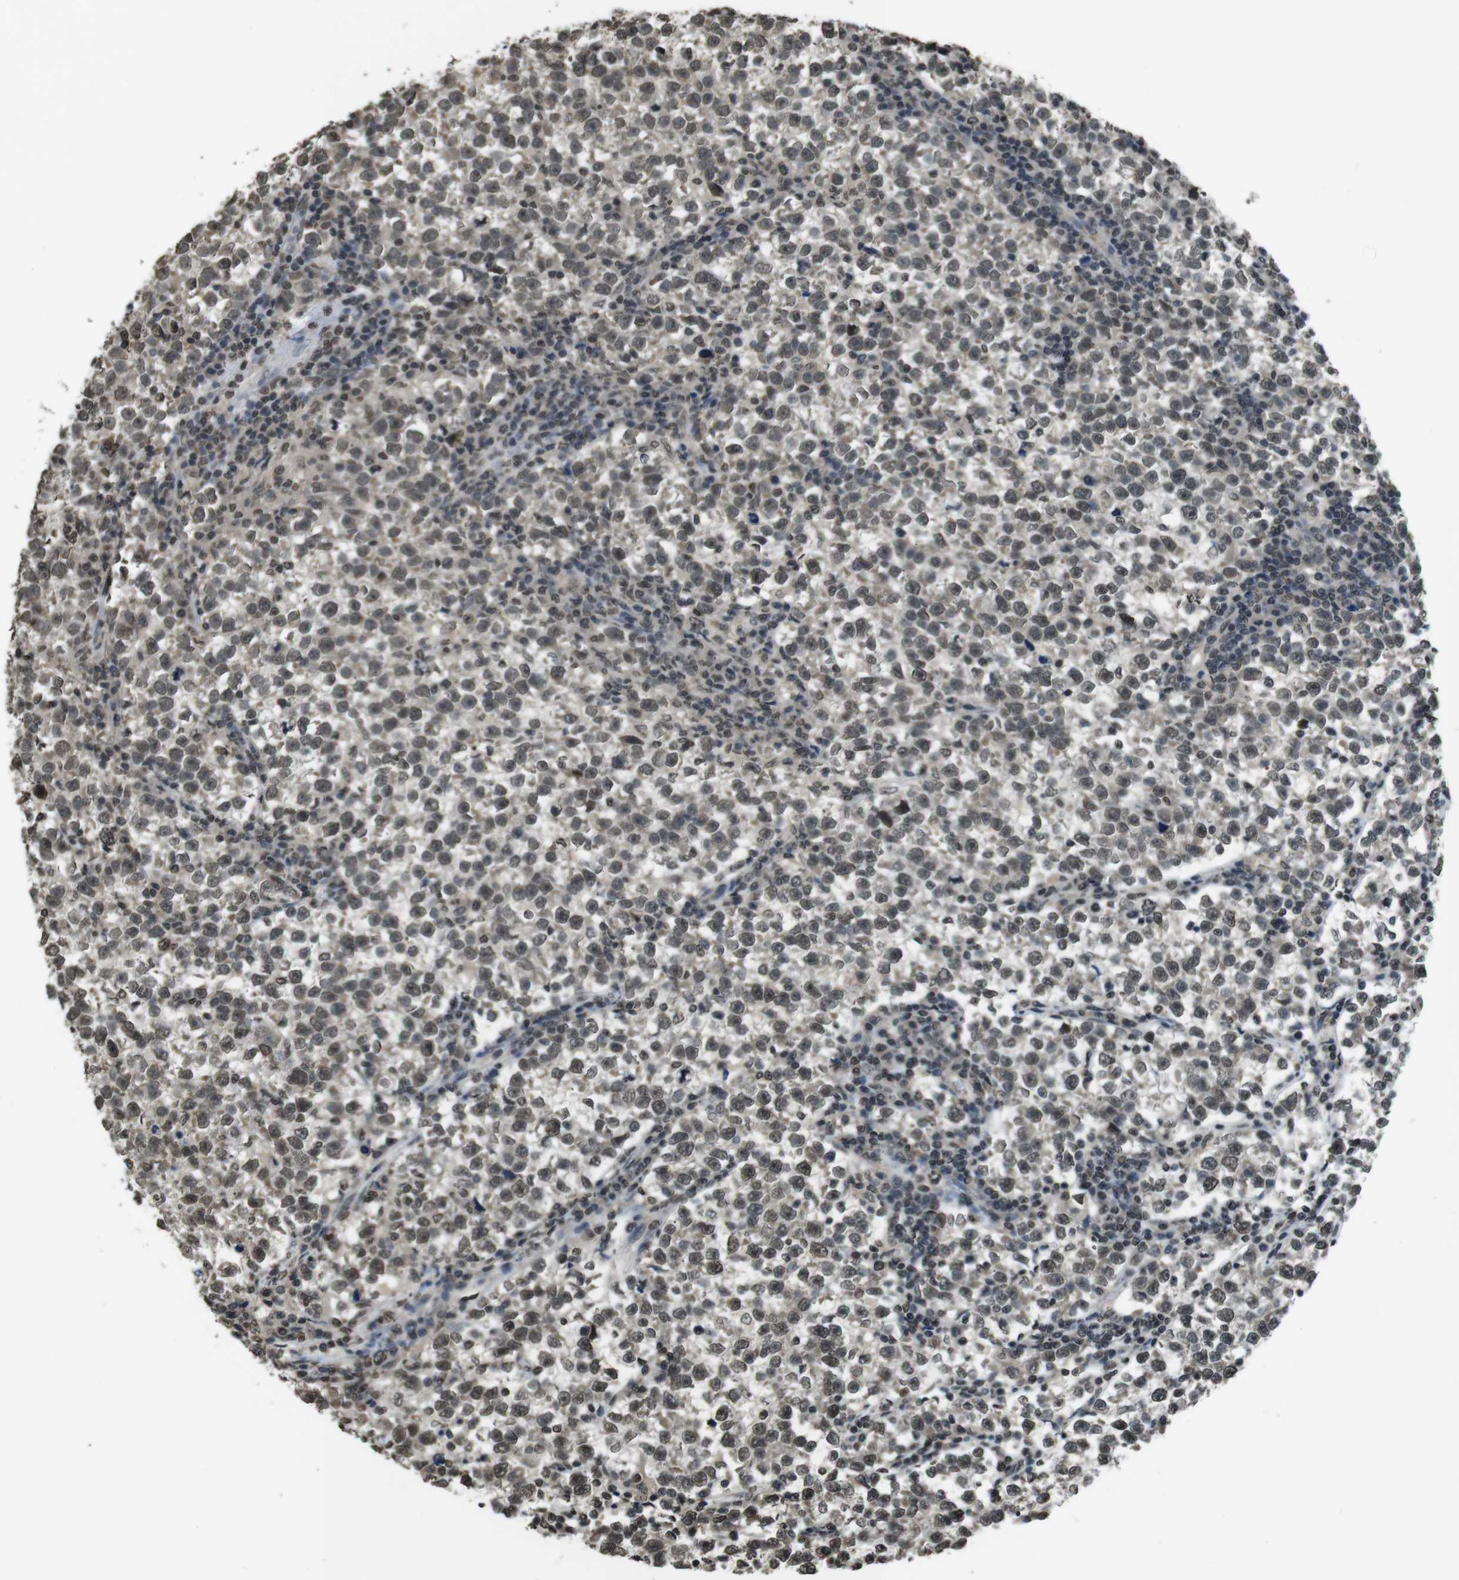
{"staining": {"intensity": "weak", "quantity": ">75%", "location": "nuclear"}, "tissue": "testis cancer", "cell_type": "Tumor cells", "image_type": "cancer", "snomed": [{"axis": "morphology", "description": "Normal tissue, NOS"}, {"axis": "morphology", "description": "Seminoma, NOS"}, {"axis": "topography", "description": "Testis"}], "caption": "There is low levels of weak nuclear positivity in tumor cells of testis cancer, as demonstrated by immunohistochemical staining (brown color).", "gene": "MAF", "patient": {"sex": "male", "age": 43}}